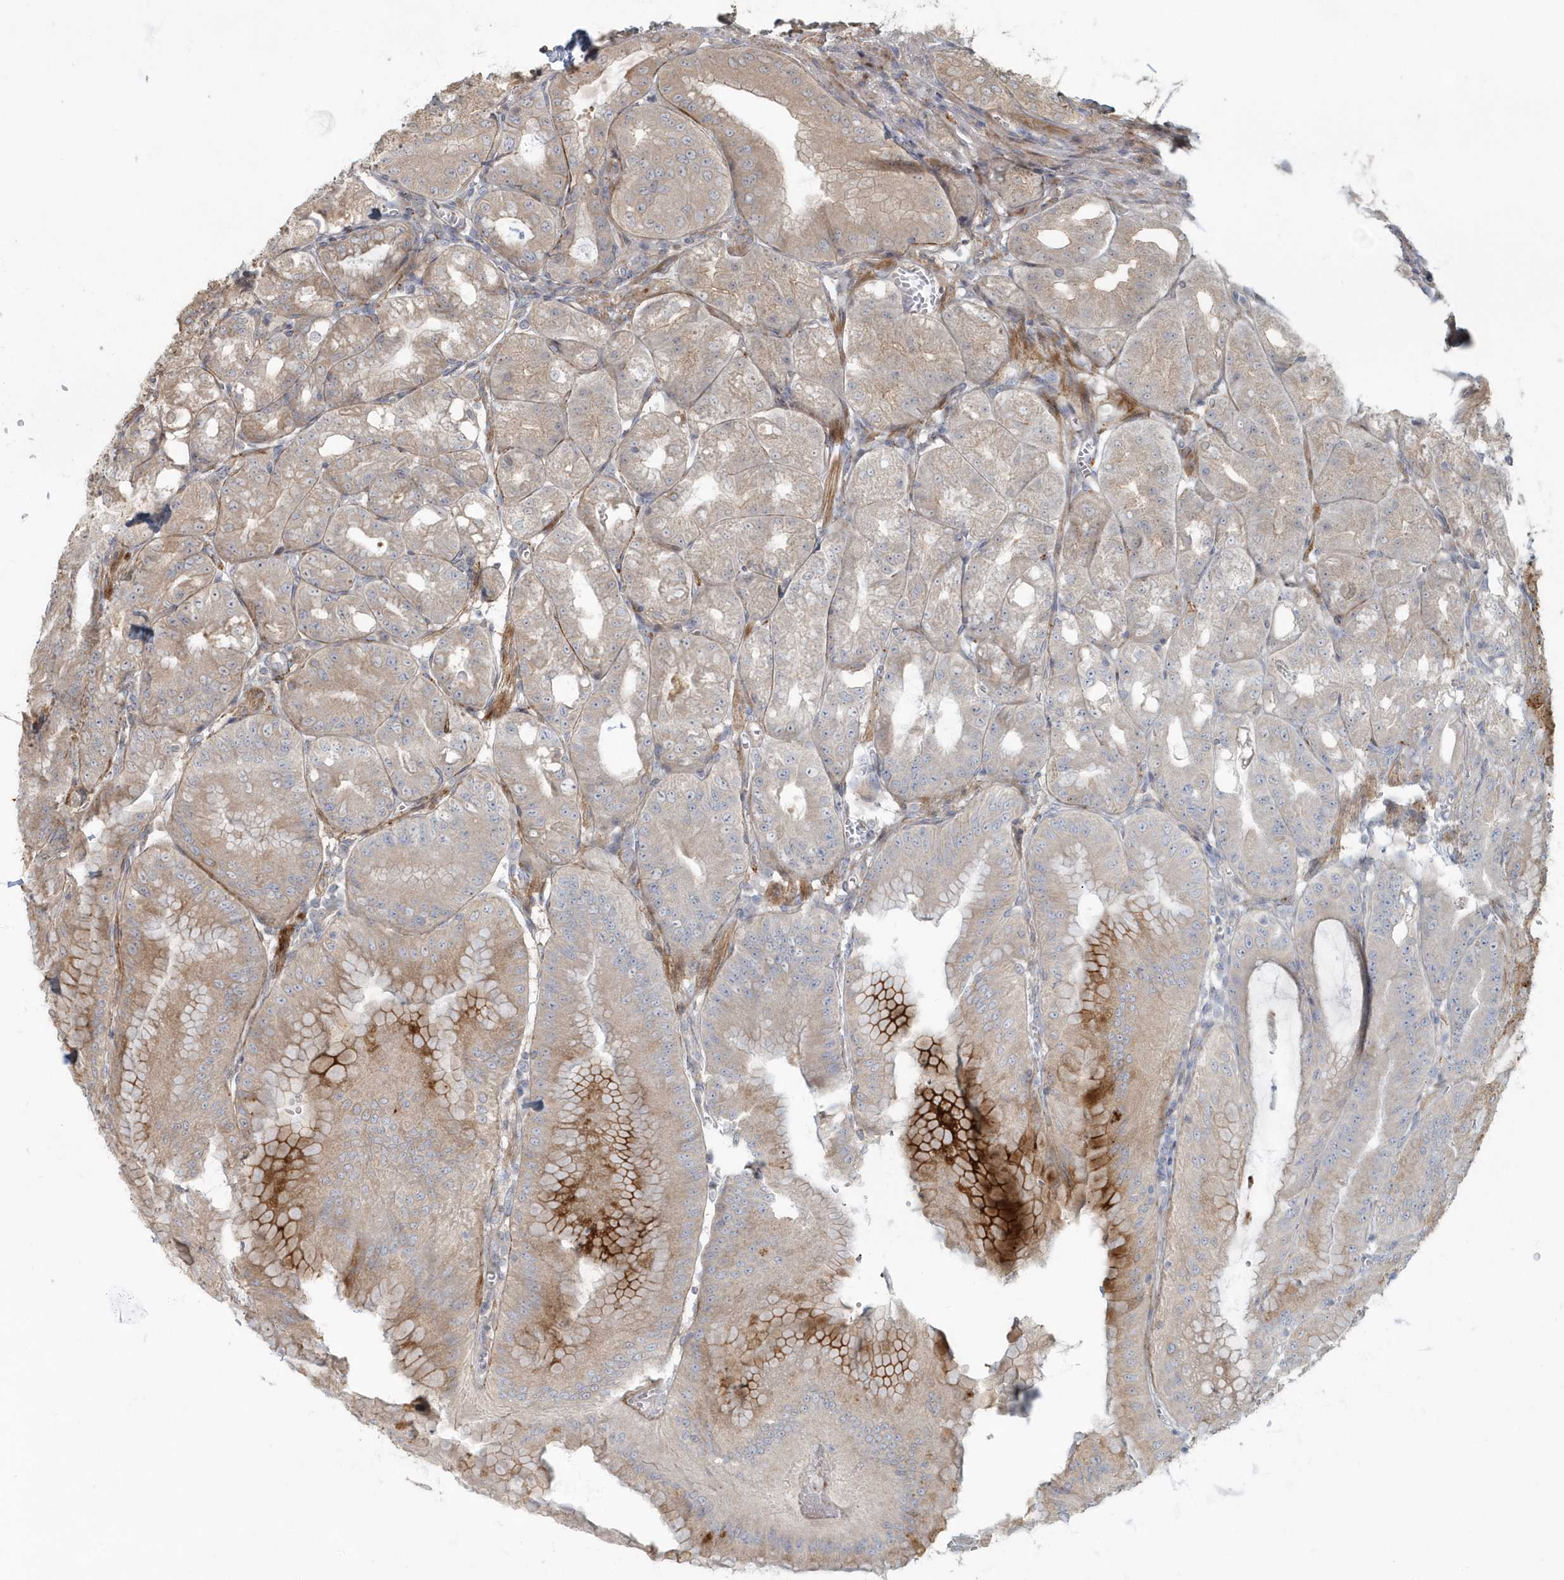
{"staining": {"intensity": "moderate", "quantity": "<25%", "location": "cytoplasmic/membranous"}, "tissue": "stomach", "cell_type": "Glandular cells", "image_type": "normal", "snomed": [{"axis": "morphology", "description": "Normal tissue, NOS"}, {"axis": "topography", "description": "Stomach, upper"}, {"axis": "topography", "description": "Stomach, lower"}], "caption": "Brown immunohistochemical staining in benign human stomach reveals moderate cytoplasmic/membranous staining in about <25% of glandular cells.", "gene": "ARHGEF38", "patient": {"sex": "male", "age": 71}}